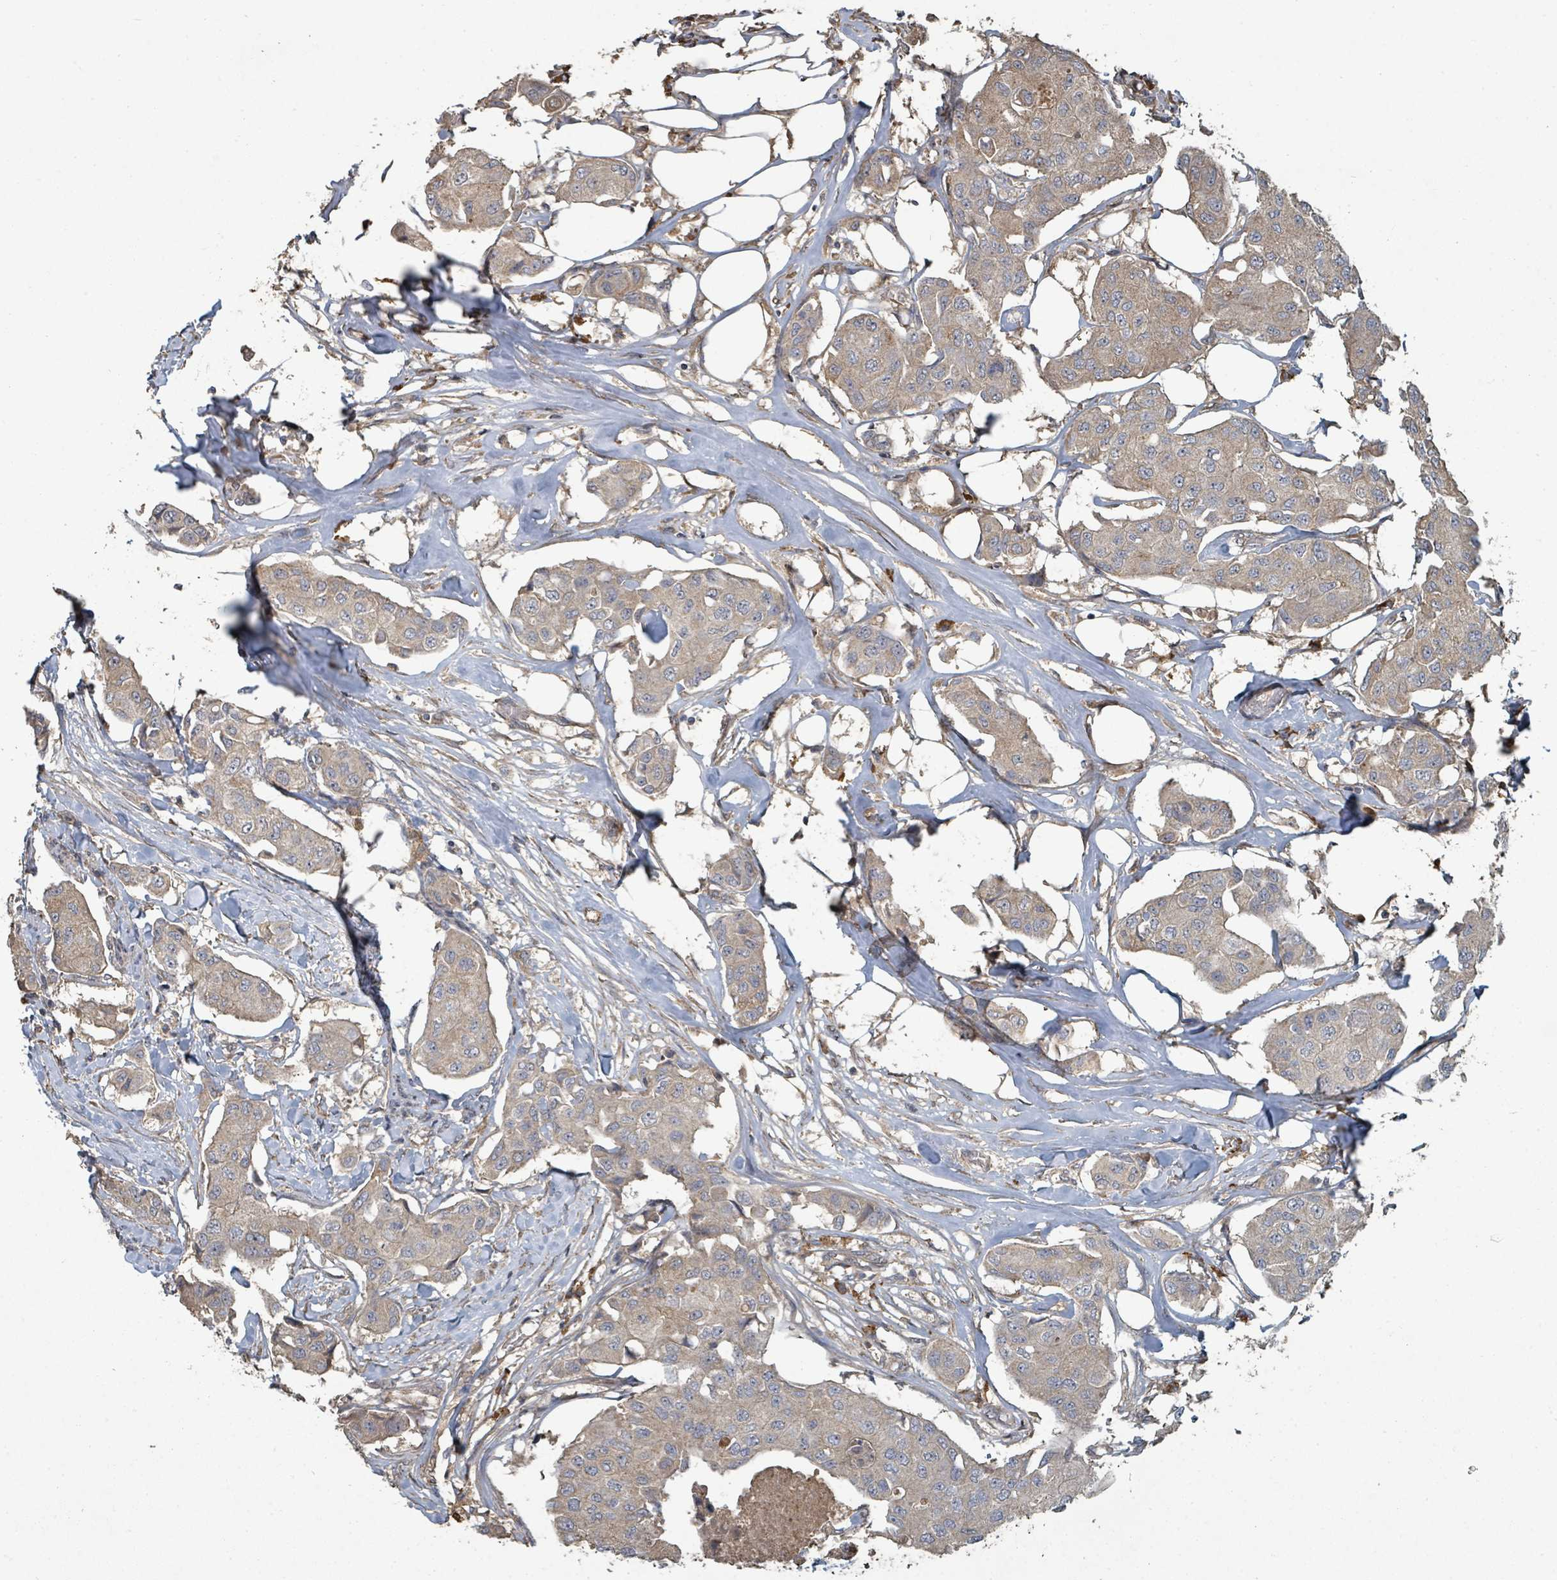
{"staining": {"intensity": "weak", "quantity": "25%-75%", "location": "cytoplasmic/membranous"}, "tissue": "breast cancer", "cell_type": "Tumor cells", "image_type": "cancer", "snomed": [{"axis": "morphology", "description": "Duct carcinoma"}, {"axis": "topography", "description": "Breast"}, {"axis": "topography", "description": "Lymph node"}], "caption": "Immunohistochemical staining of human breast cancer (infiltrating ductal carcinoma) exhibits low levels of weak cytoplasmic/membranous positivity in about 25%-75% of tumor cells.", "gene": "WDFY1", "patient": {"sex": "female", "age": 80}}